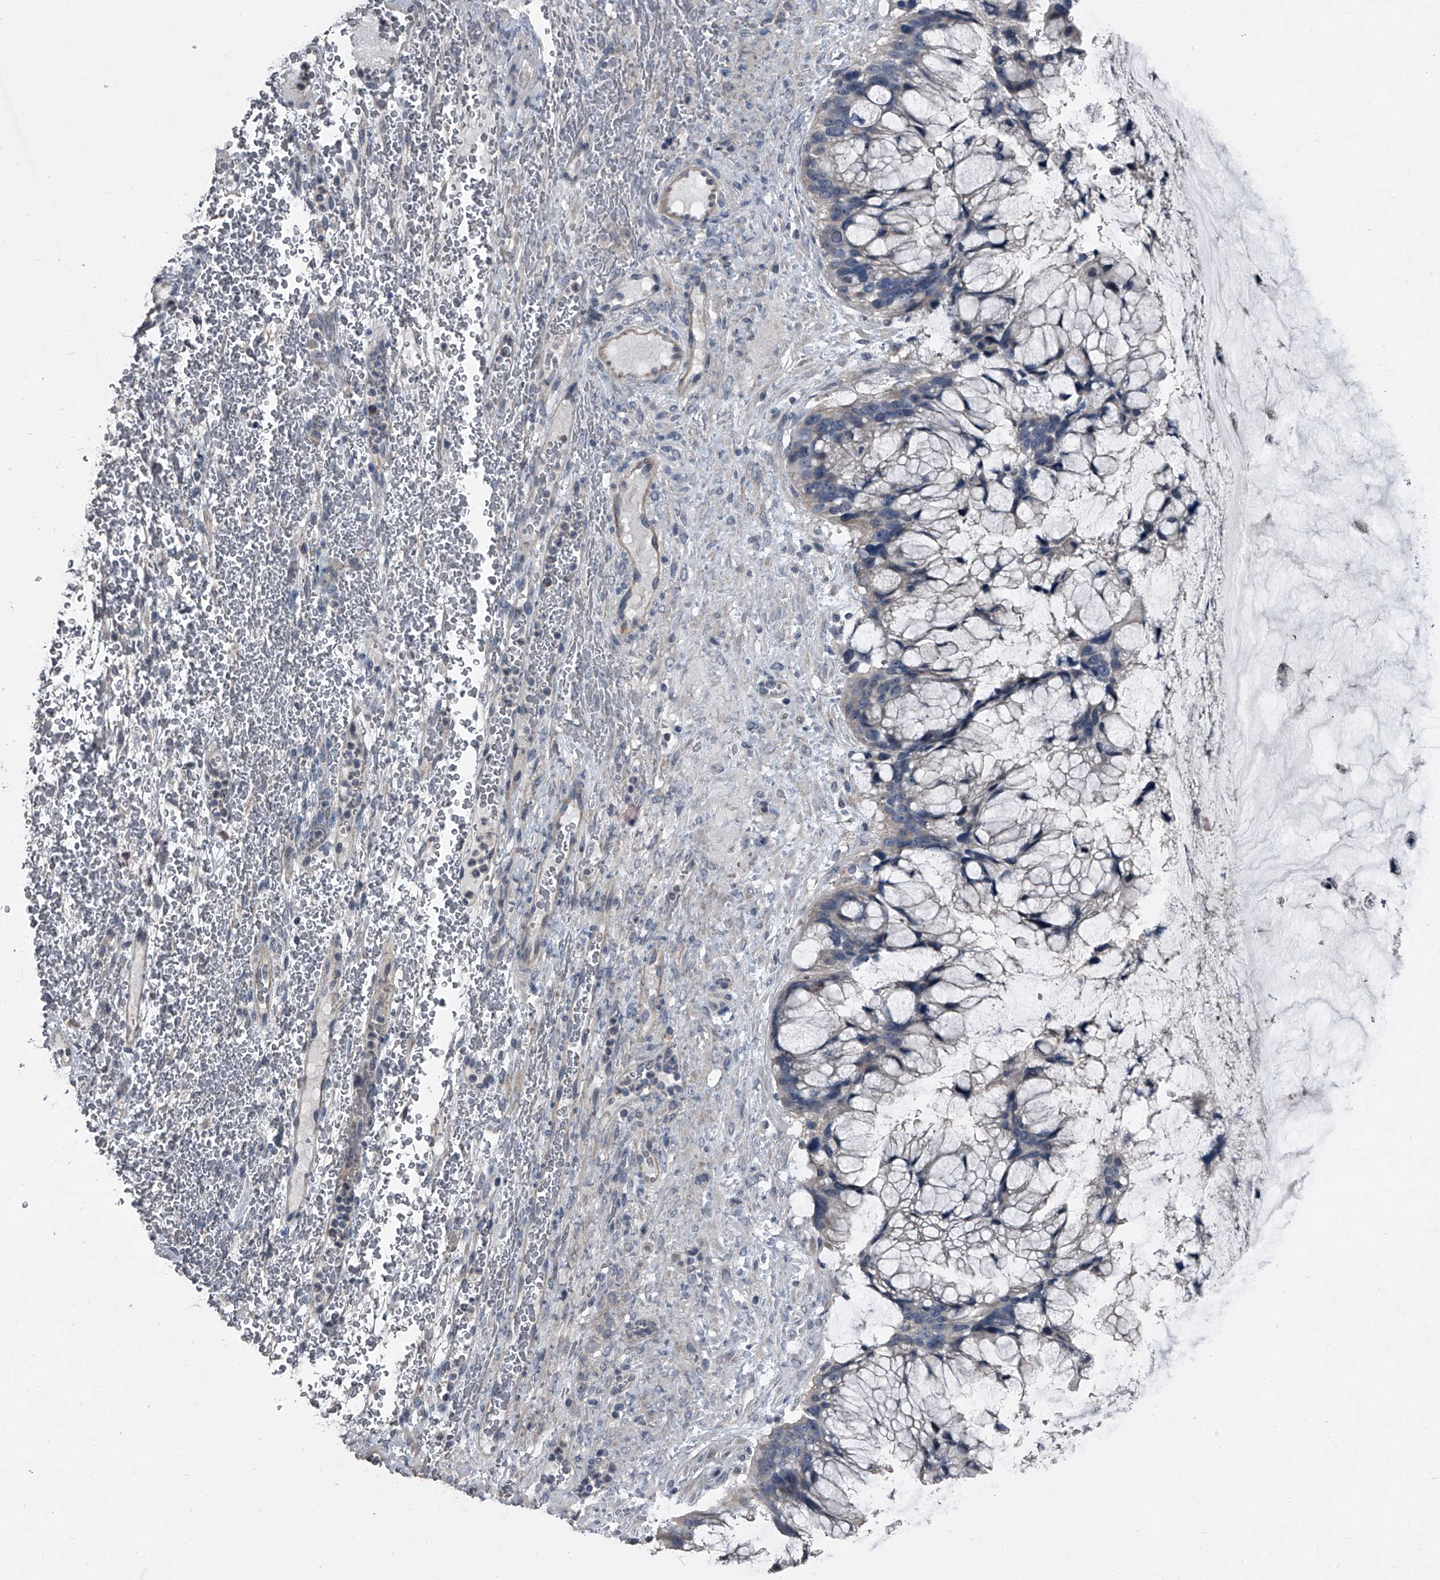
{"staining": {"intensity": "negative", "quantity": "none", "location": "none"}, "tissue": "ovarian cancer", "cell_type": "Tumor cells", "image_type": "cancer", "snomed": [{"axis": "morphology", "description": "Cystadenocarcinoma, mucinous, NOS"}, {"axis": "topography", "description": "Ovary"}], "caption": "Immunohistochemistry (IHC) histopathology image of neoplastic tissue: ovarian mucinous cystadenocarcinoma stained with DAB displays no significant protein expression in tumor cells.", "gene": "HEPHL1", "patient": {"sex": "female", "age": 37}}